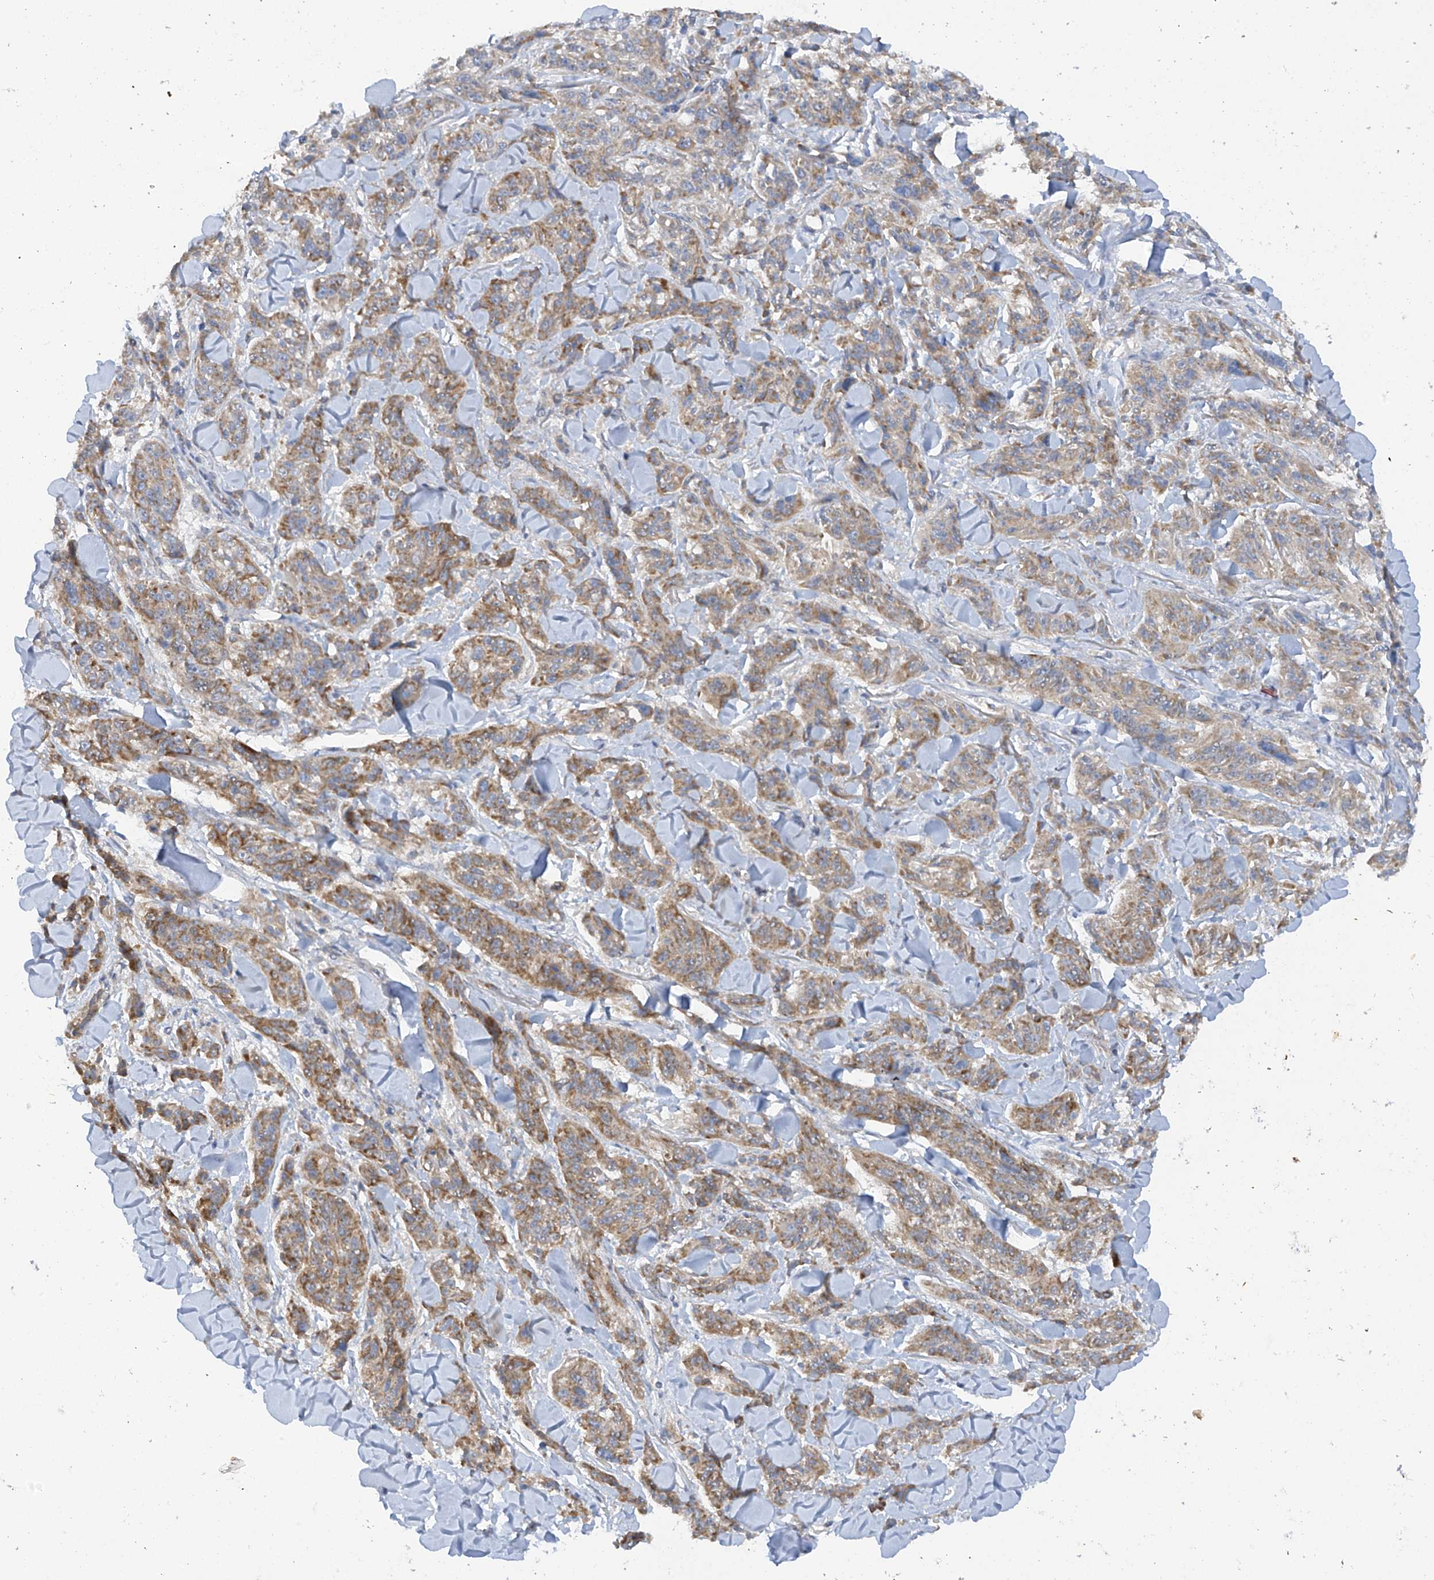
{"staining": {"intensity": "moderate", "quantity": ">75%", "location": "cytoplasmic/membranous"}, "tissue": "melanoma", "cell_type": "Tumor cells", "image_type": "cancer", "snomed": [{"axis": "morphology", "description": "Malignant melanoma, NOS"}, {"axis": "topography", "description": "Skin"}], "caption": "Tumor cells exhibit medium levels of moderate cytoplasmic/membranous expression in about >75% of cells in human melanoma.", "gene": "METTL18", "patient": {"sex": "male", "age": 53}}